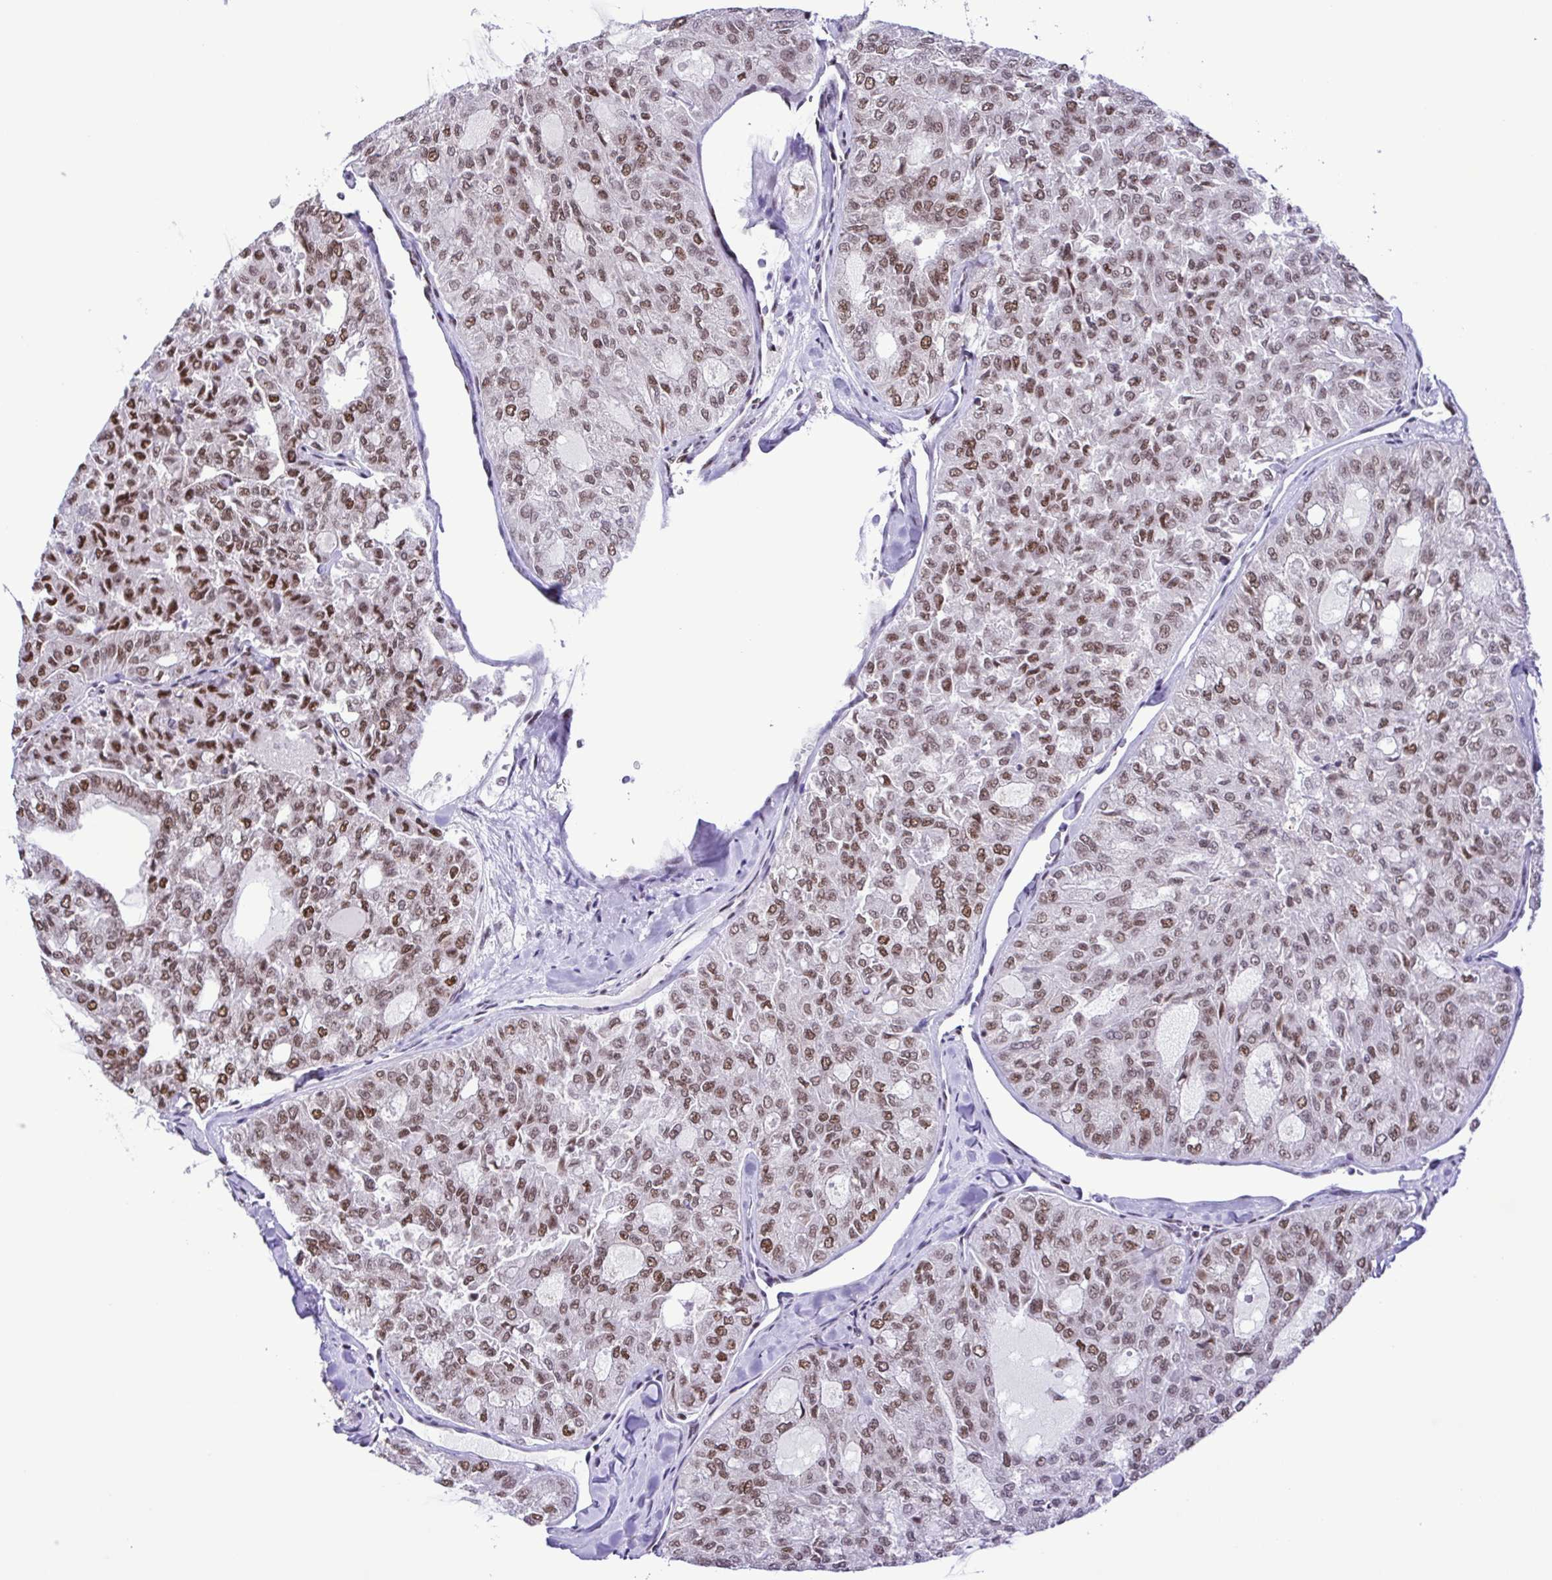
{"staining": {"intensity": "strong", "quantity": ">75%", "location": "nuclear"}, "tissue": "thyroid cancer", "cell_type": "Tumor cells", "image_type": "cancer", "snomed": [{"axis": "morphology", "description": "Follicular adenoma carcinoma, NOS"}, {"axis": "topography", "description": "Thyroid gland"}], "caption": "IHC image of neoplastic tissue: human thyroid cancer stained using immunohistochemistry shows high levels of strong protein expression localized specifically in the nuclear of tumor cells, appearing as a nuclear brown color.", "gene": "TRIM28", "patient": {"sex": "male", "age": 75}}